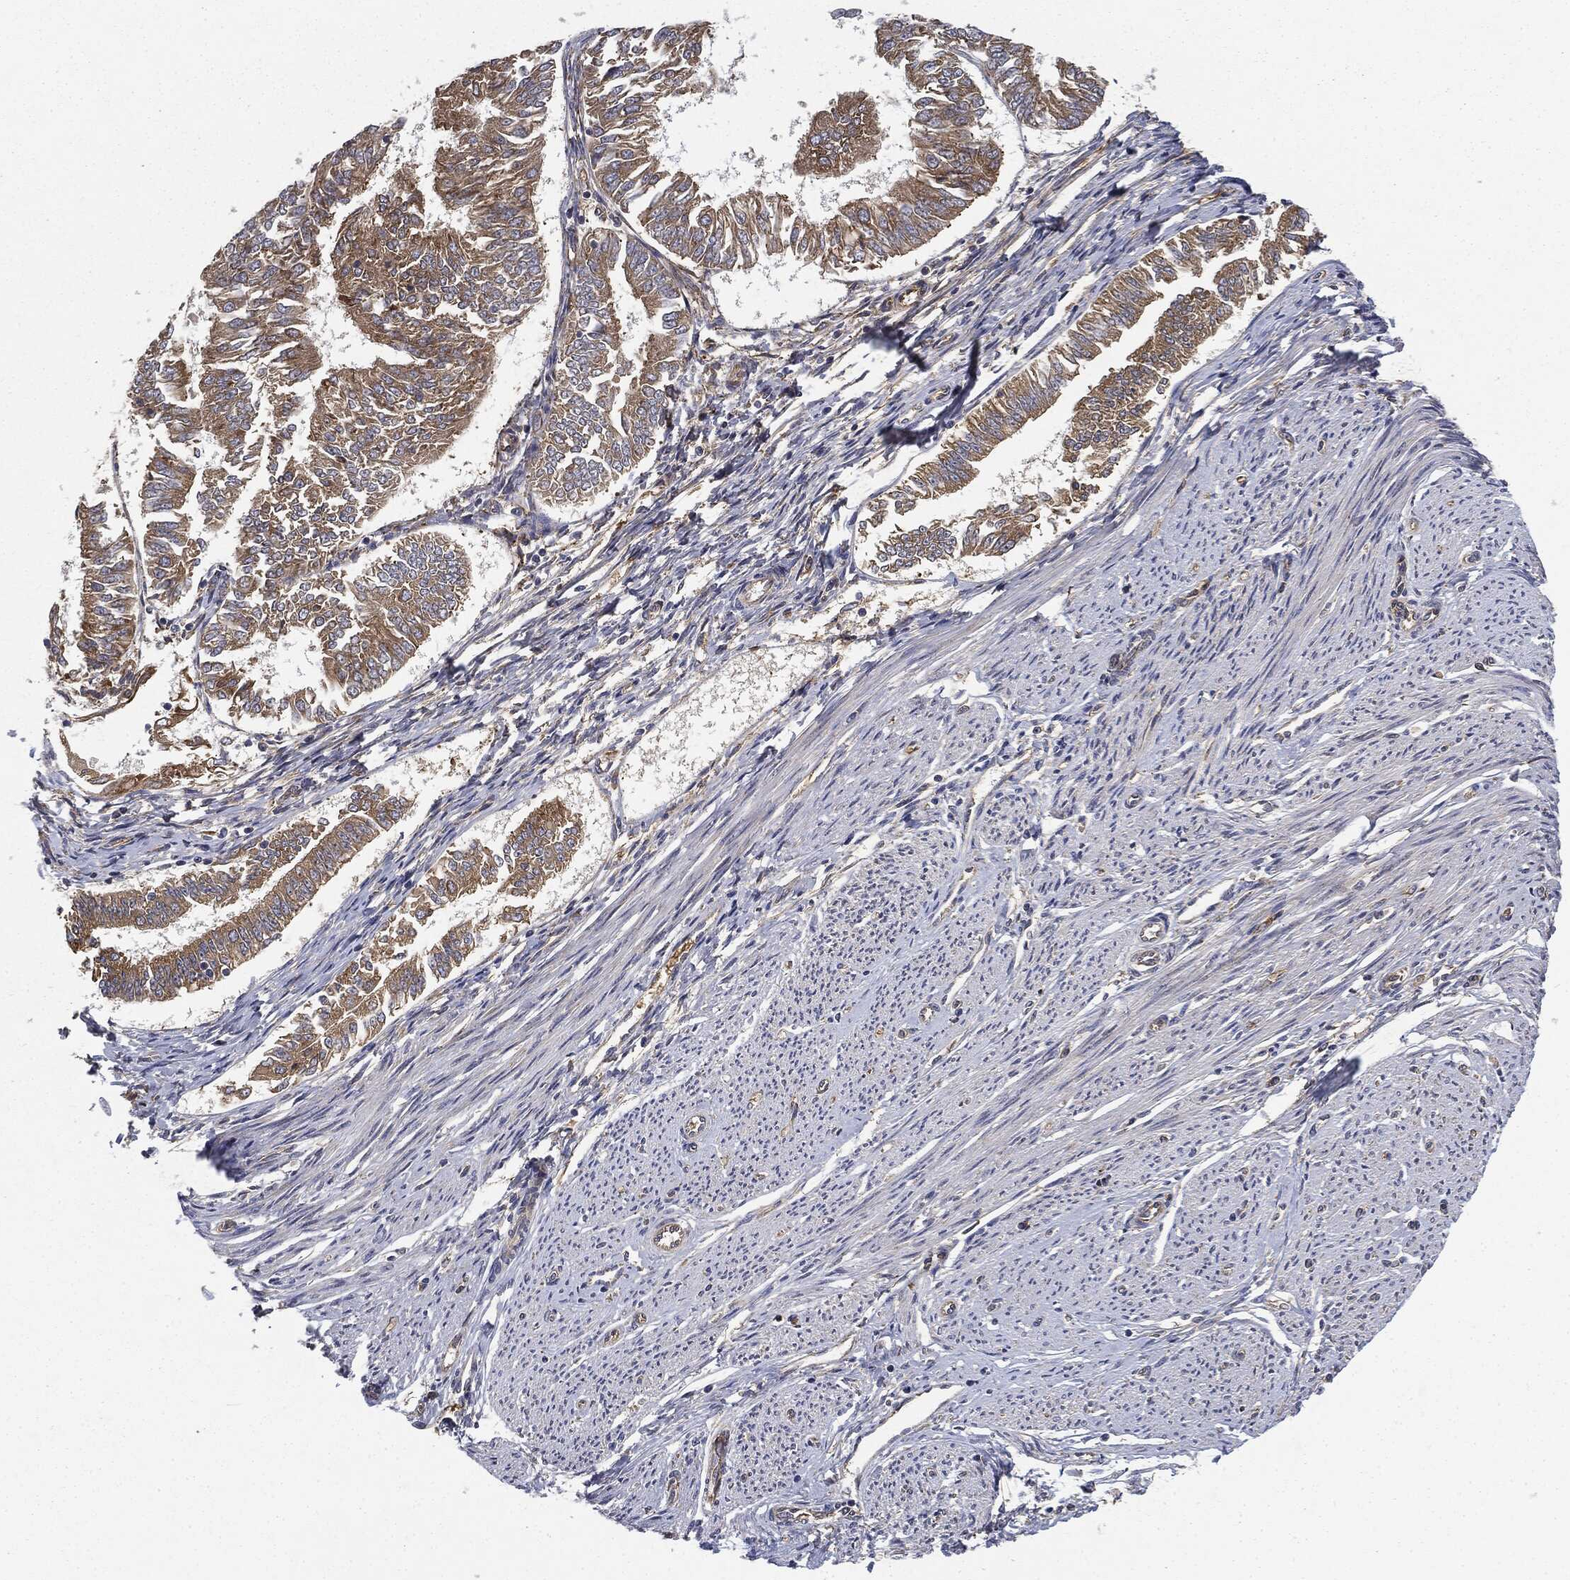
{"staining": {"intensity": "weak", "quantity": "25%-75%", "location": "cytoplasmic/membranous"}, "tissue": "endometrial cancer", "cell_type": "Tumor cells", "image_type": "cancer", "snomed": [{"axis": "morphology", "description": "Adenocarcinoma, NOS"}, {"axis": "topography", "description": "Endometrium"}], "caption": "Endometrial cancer stained for a protein (brown) reveals weak cytoplasmic/membranous positive expression in approximately 25%-75% of tumor cells.", "gene": "EIF2AK2", "patient": {"sex": "female", "age": 58}}